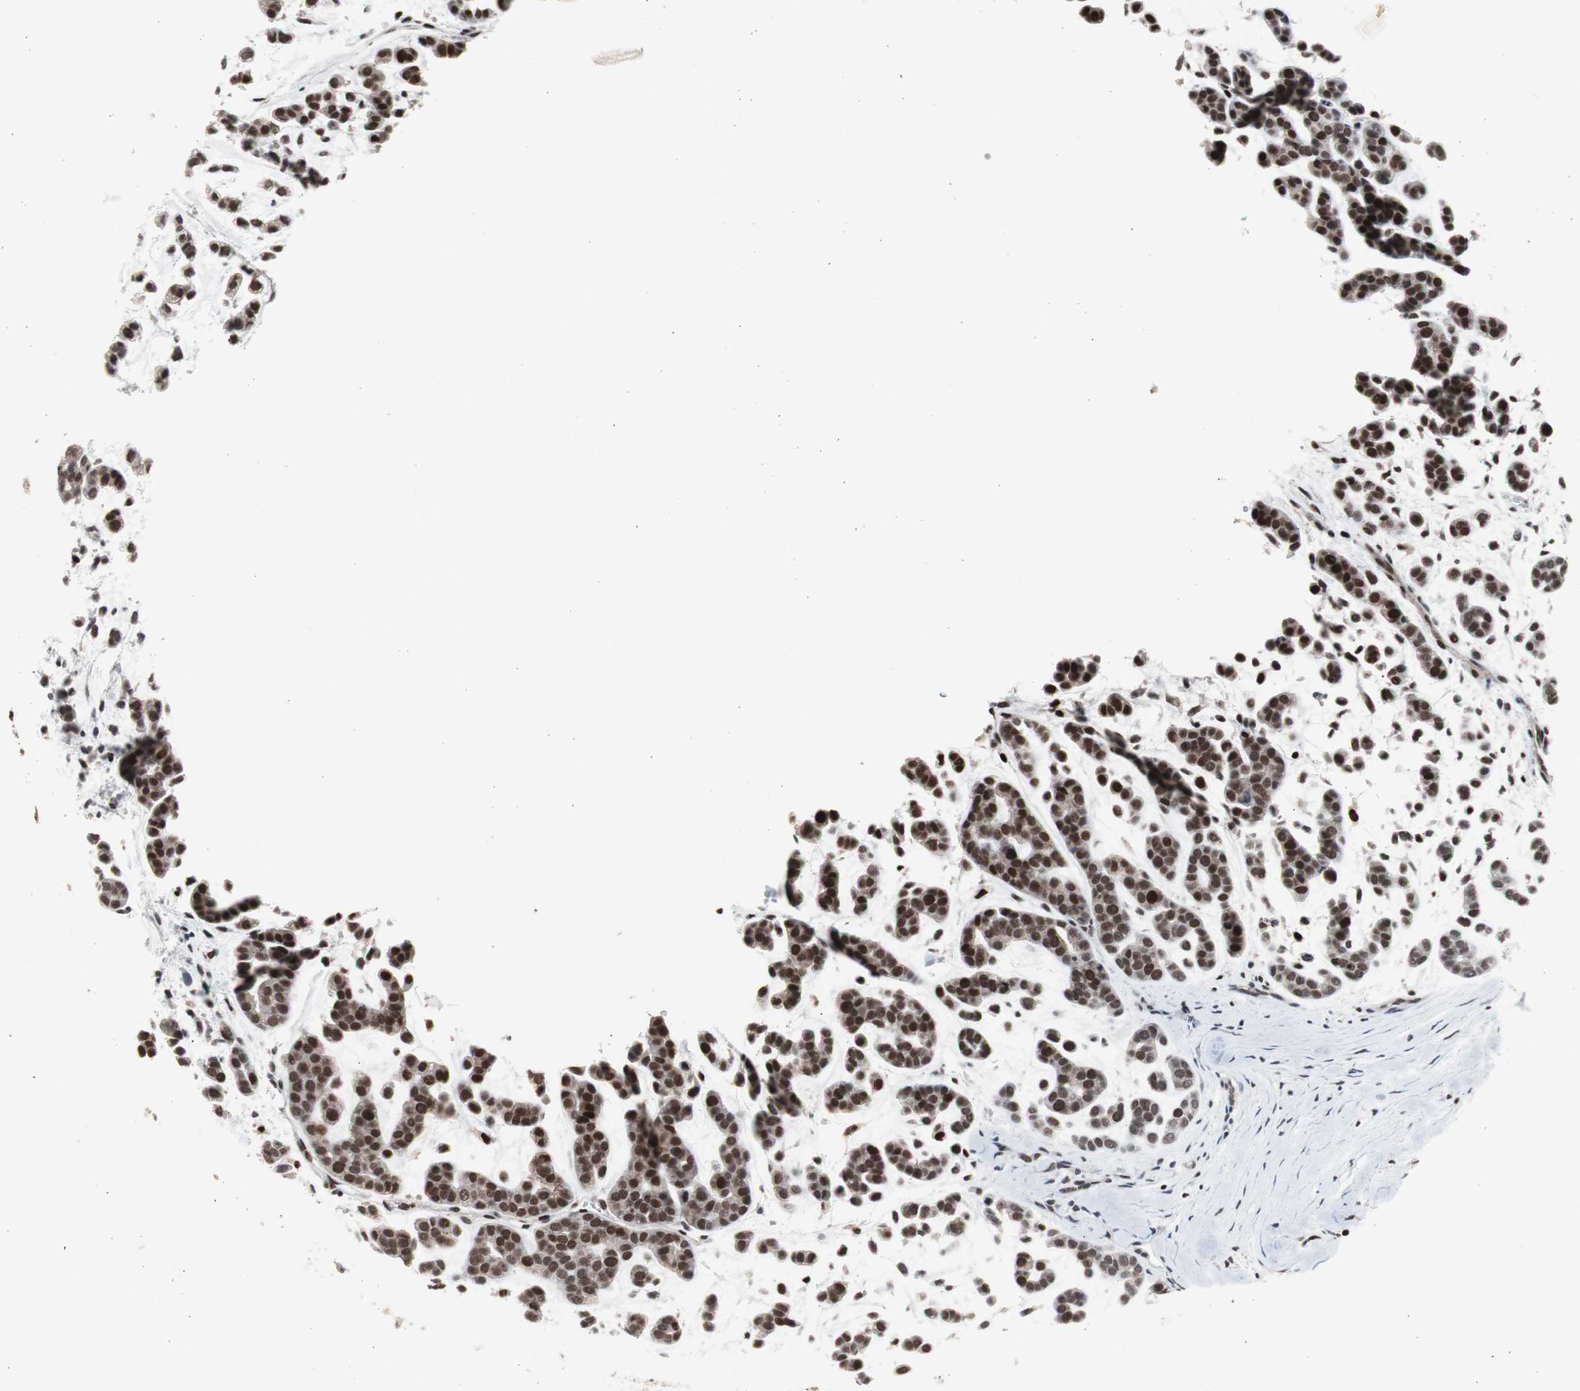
{"staining": {"intensity": "strong", "quantity": ">75%", "location": "nuclear"}, "tissue": "head and neck cancer", "cell_type": "Tumor cells", "image_type": "cancer", "snomed": [{"axis": "morphology", "description": "Adenocarcinoma, NOS"}, {"axis": "morphology", "description": "Adenoma, NOS"}, {"axis": "topography", "description": "Head-Neck"}], "caption": "Brown immunohistochemical staining in human head and neck cancer demonstrates strong nuclear positivity in approximately >75% of tumor cells.", "gene": "RPA1", "patient": {"sex": "female", "age": 55}}